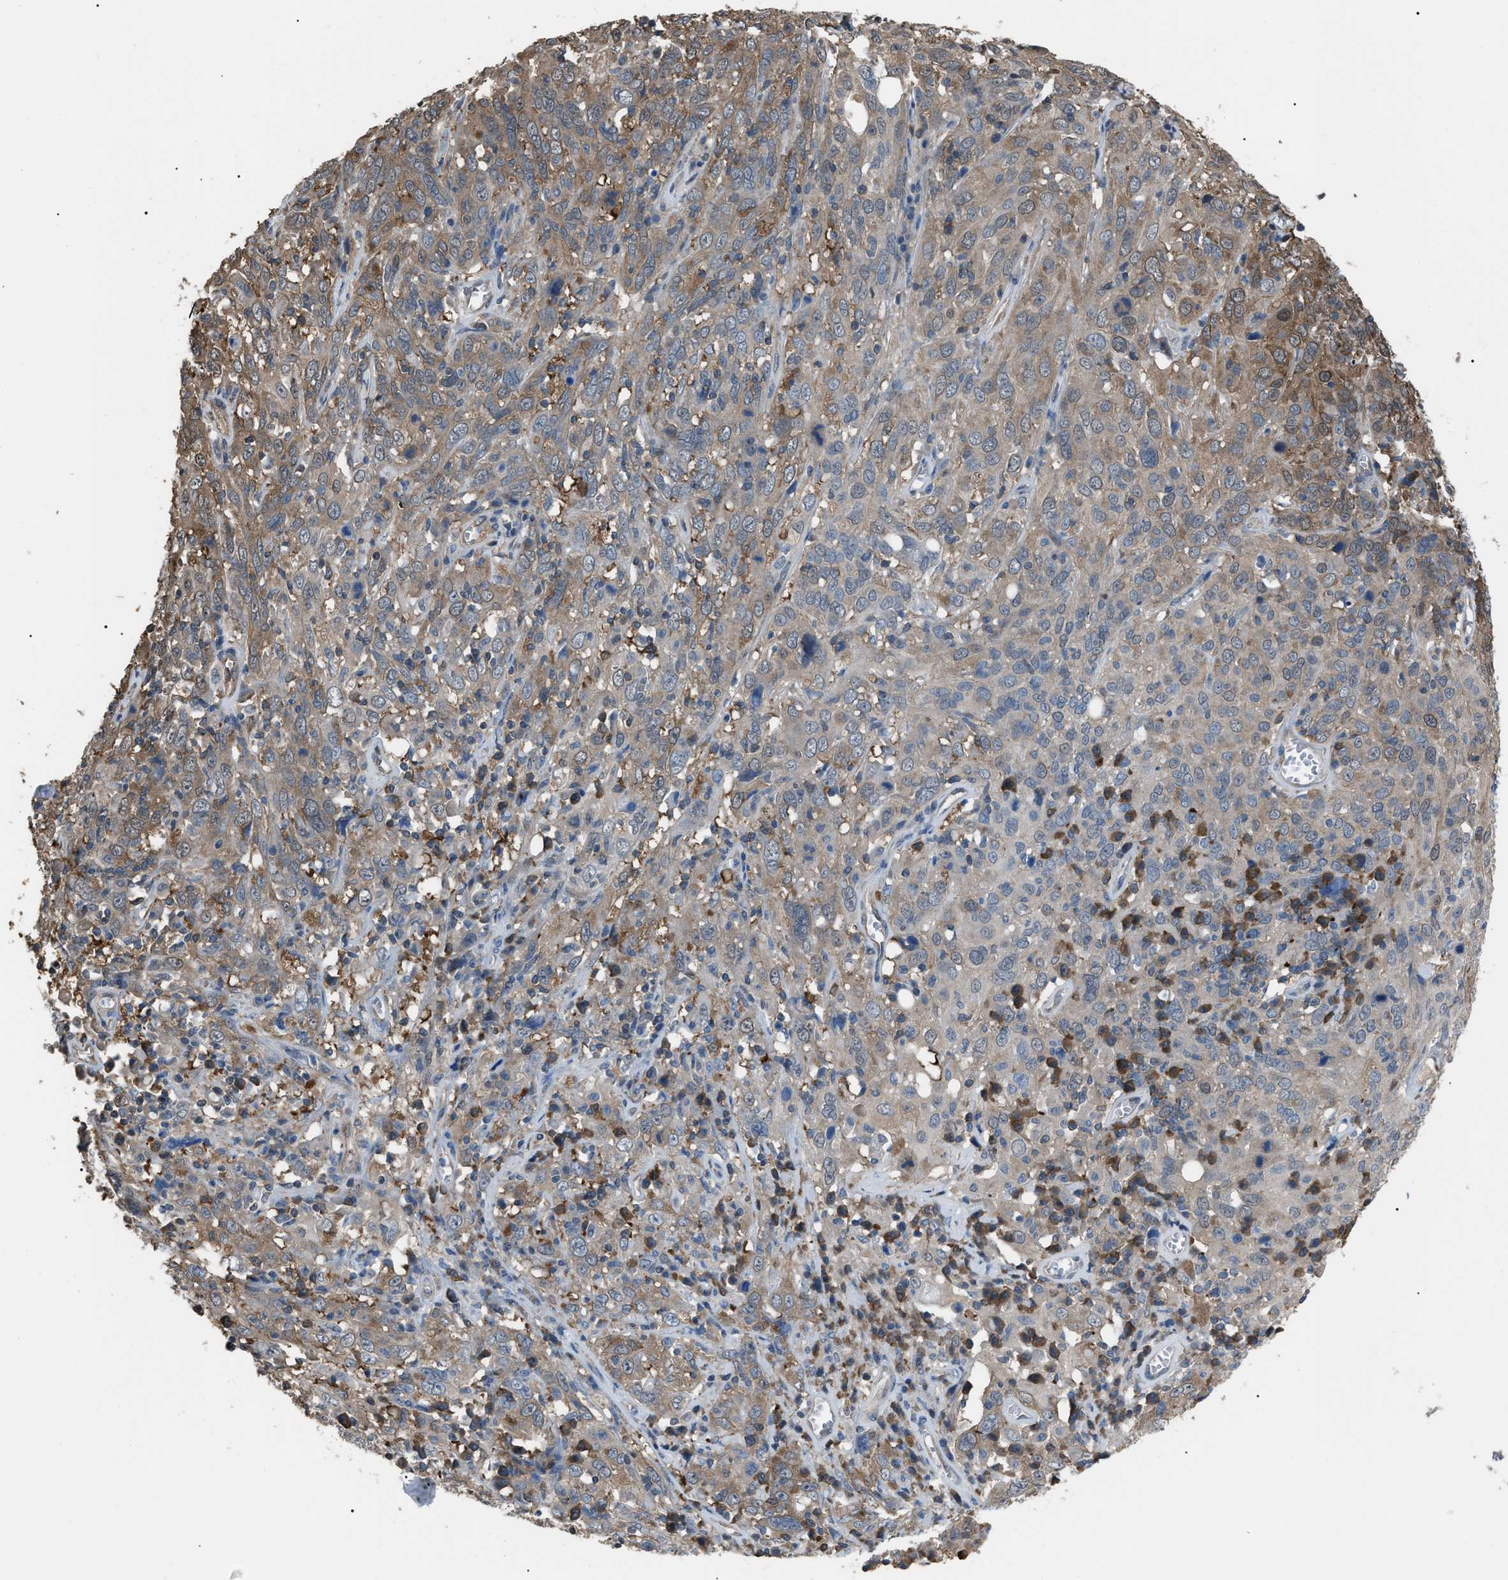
{"staining": {"intensity": "weak", "quantity": "<25%", "location": "cytoplasmic/membranous"}, "tissue": "cervical cancer", "cell_type": "Tumor cells", "image_type": "cancer", "snomed": [{"axis": "morphology", "description": "Squamous cell carcinoma, NOS"}, {"axis": "topography", "description": "Cervix"}], "caption": "DAB immunohistochemical staining of human cervical cancer (squamous cell carcinoma) shows no significant expression in tumor cells.", "gene": "PDCD5", "patient": {"sex": "female", "age": 46}}